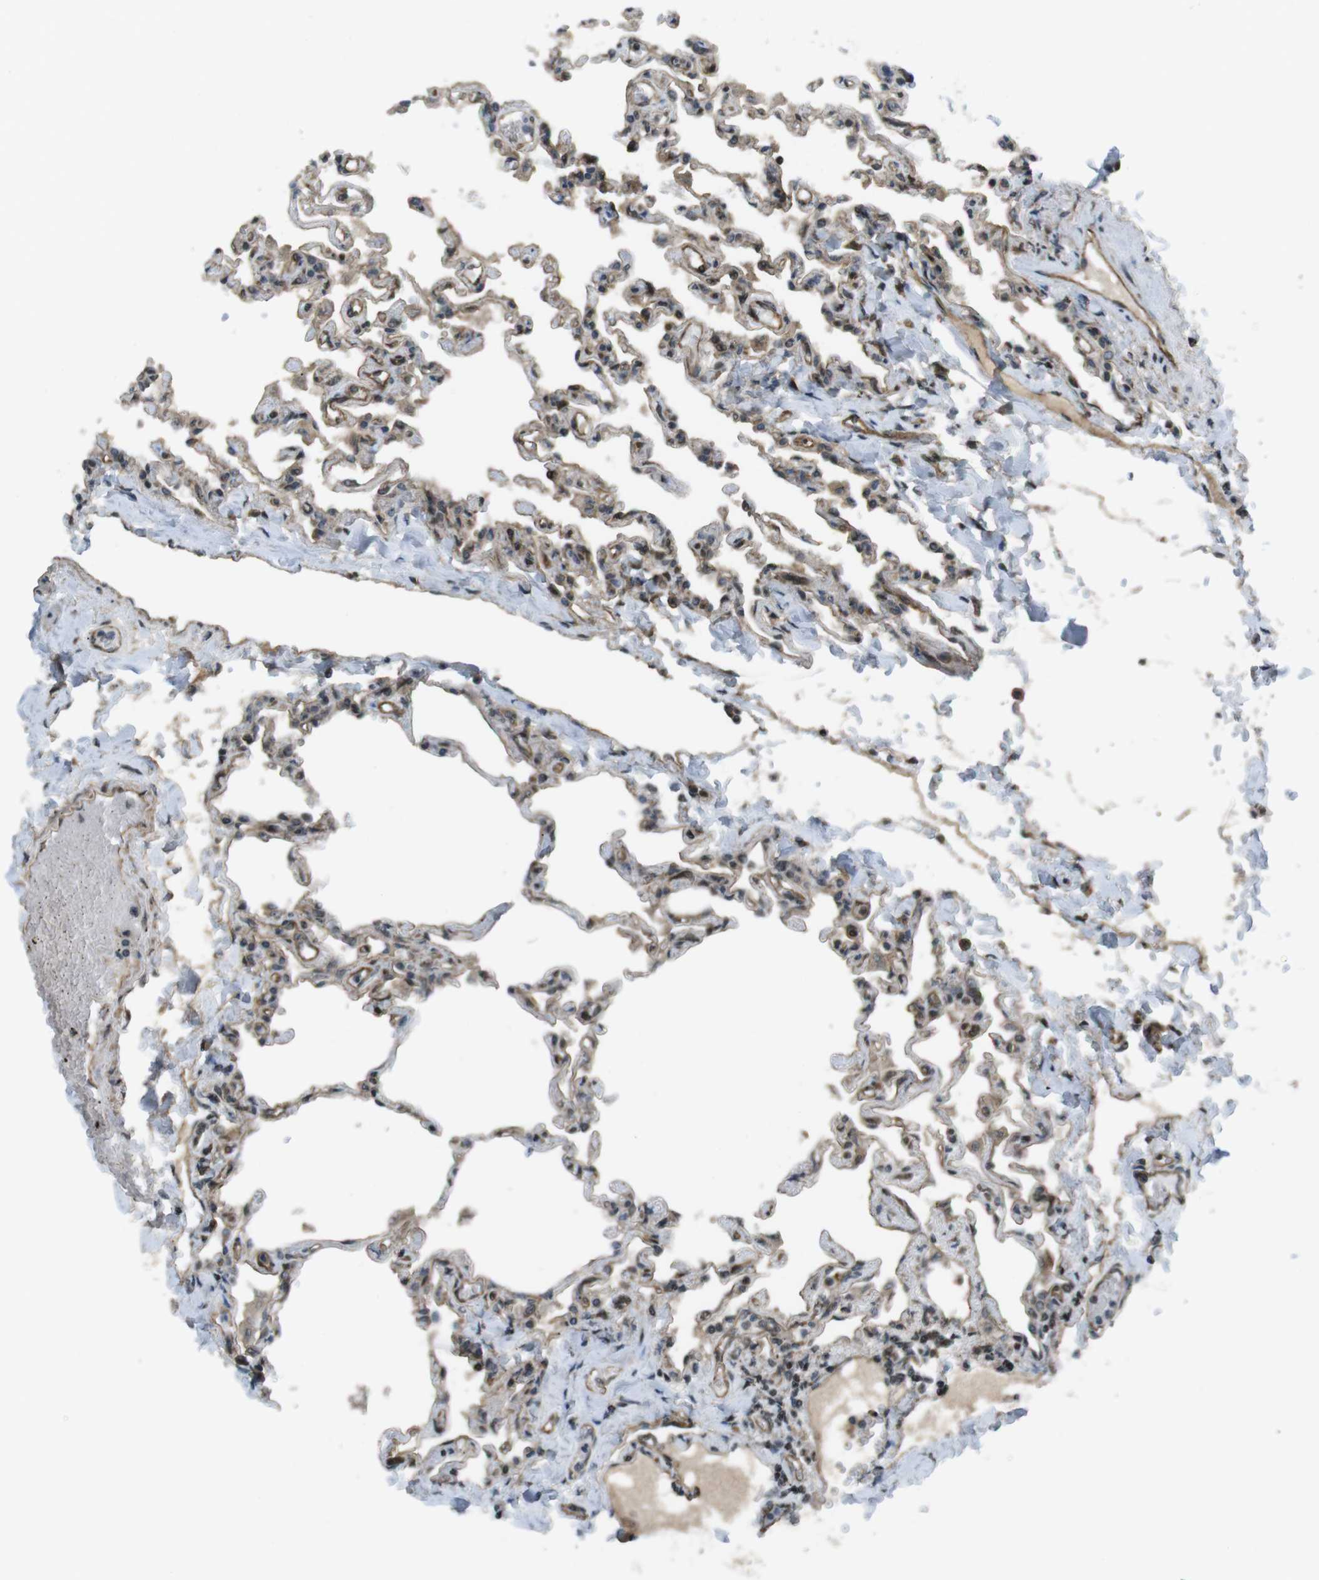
{"staining": {"intensity": "moderate", "quantity": "25%-75%", "location": "cytoplasmic/membranous,nuclear"}, "tissue": "lung", "cell_type": "Alveolar cells", "image_type": "normal", "snomed": [{"axis": "morphology", "description": "Normal tissue, NOS"}, {"axis": "topography", "description": "Lung"}], "caption": "Approximately 25%-75% of alveolar cells in unremarkable human lung show moderate cytoplasmic/membranous,nuclear protein expression as visualized by brown immunohistochemical staining.", "gene": "TIAM2", "patient": {"sex": "male", "age": 21}}